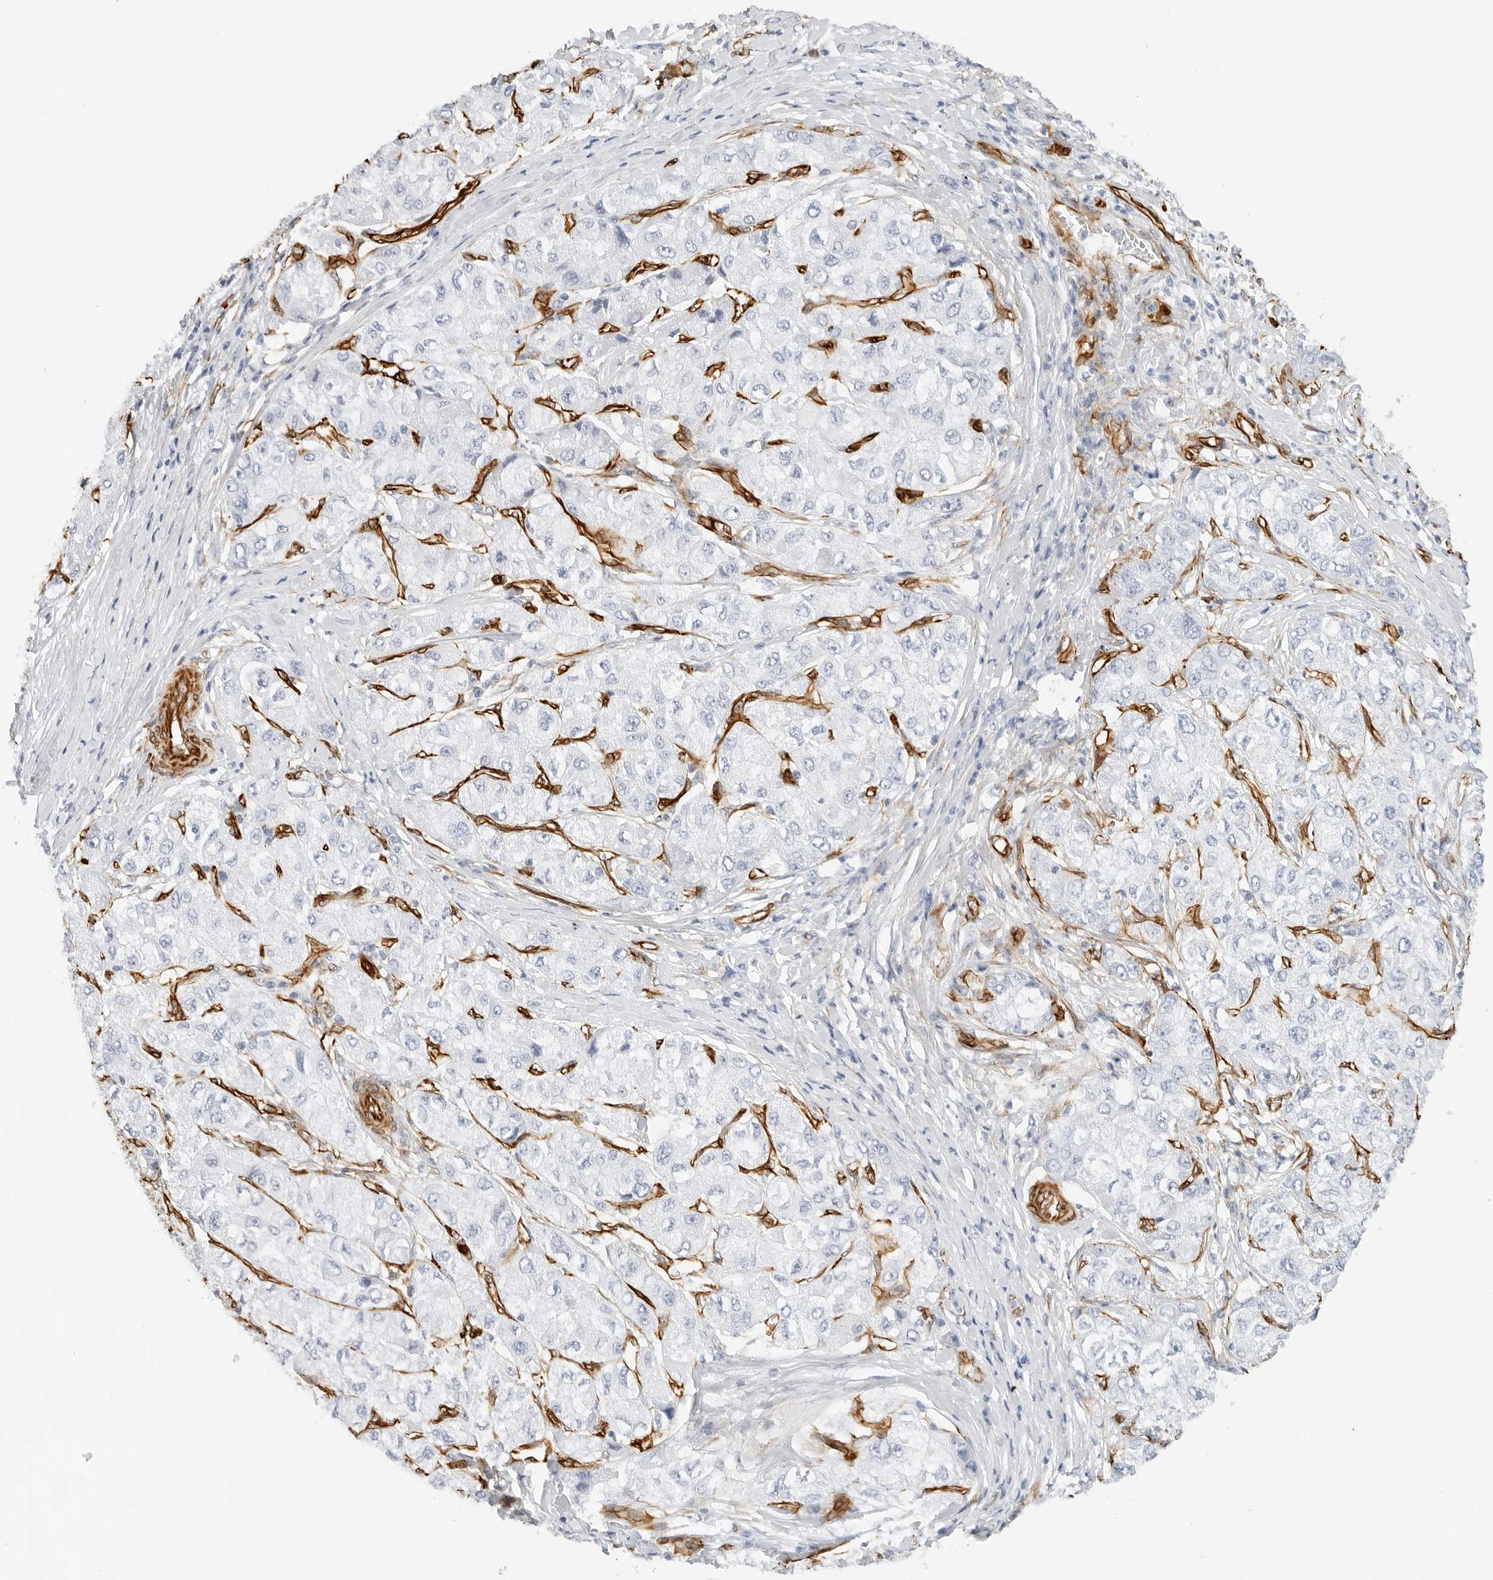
{"staining": {"intensity": "negative", "quantity": "none", "location": "none"}, "tissue": "liver cancer", "cell_type": "Tumor cells", "image_type": "cancer", "snomed": [{"axis": "morphology", "description": "Carcinoma, Hepatocellular, NOS"}, {"axis": "topography", "description": "Liver"}], "caption": "The image exhibits no significant positivity in tumor cells of liver cancer.", "gene": "NES", "patient": {"sex": "male", "age": 80}}